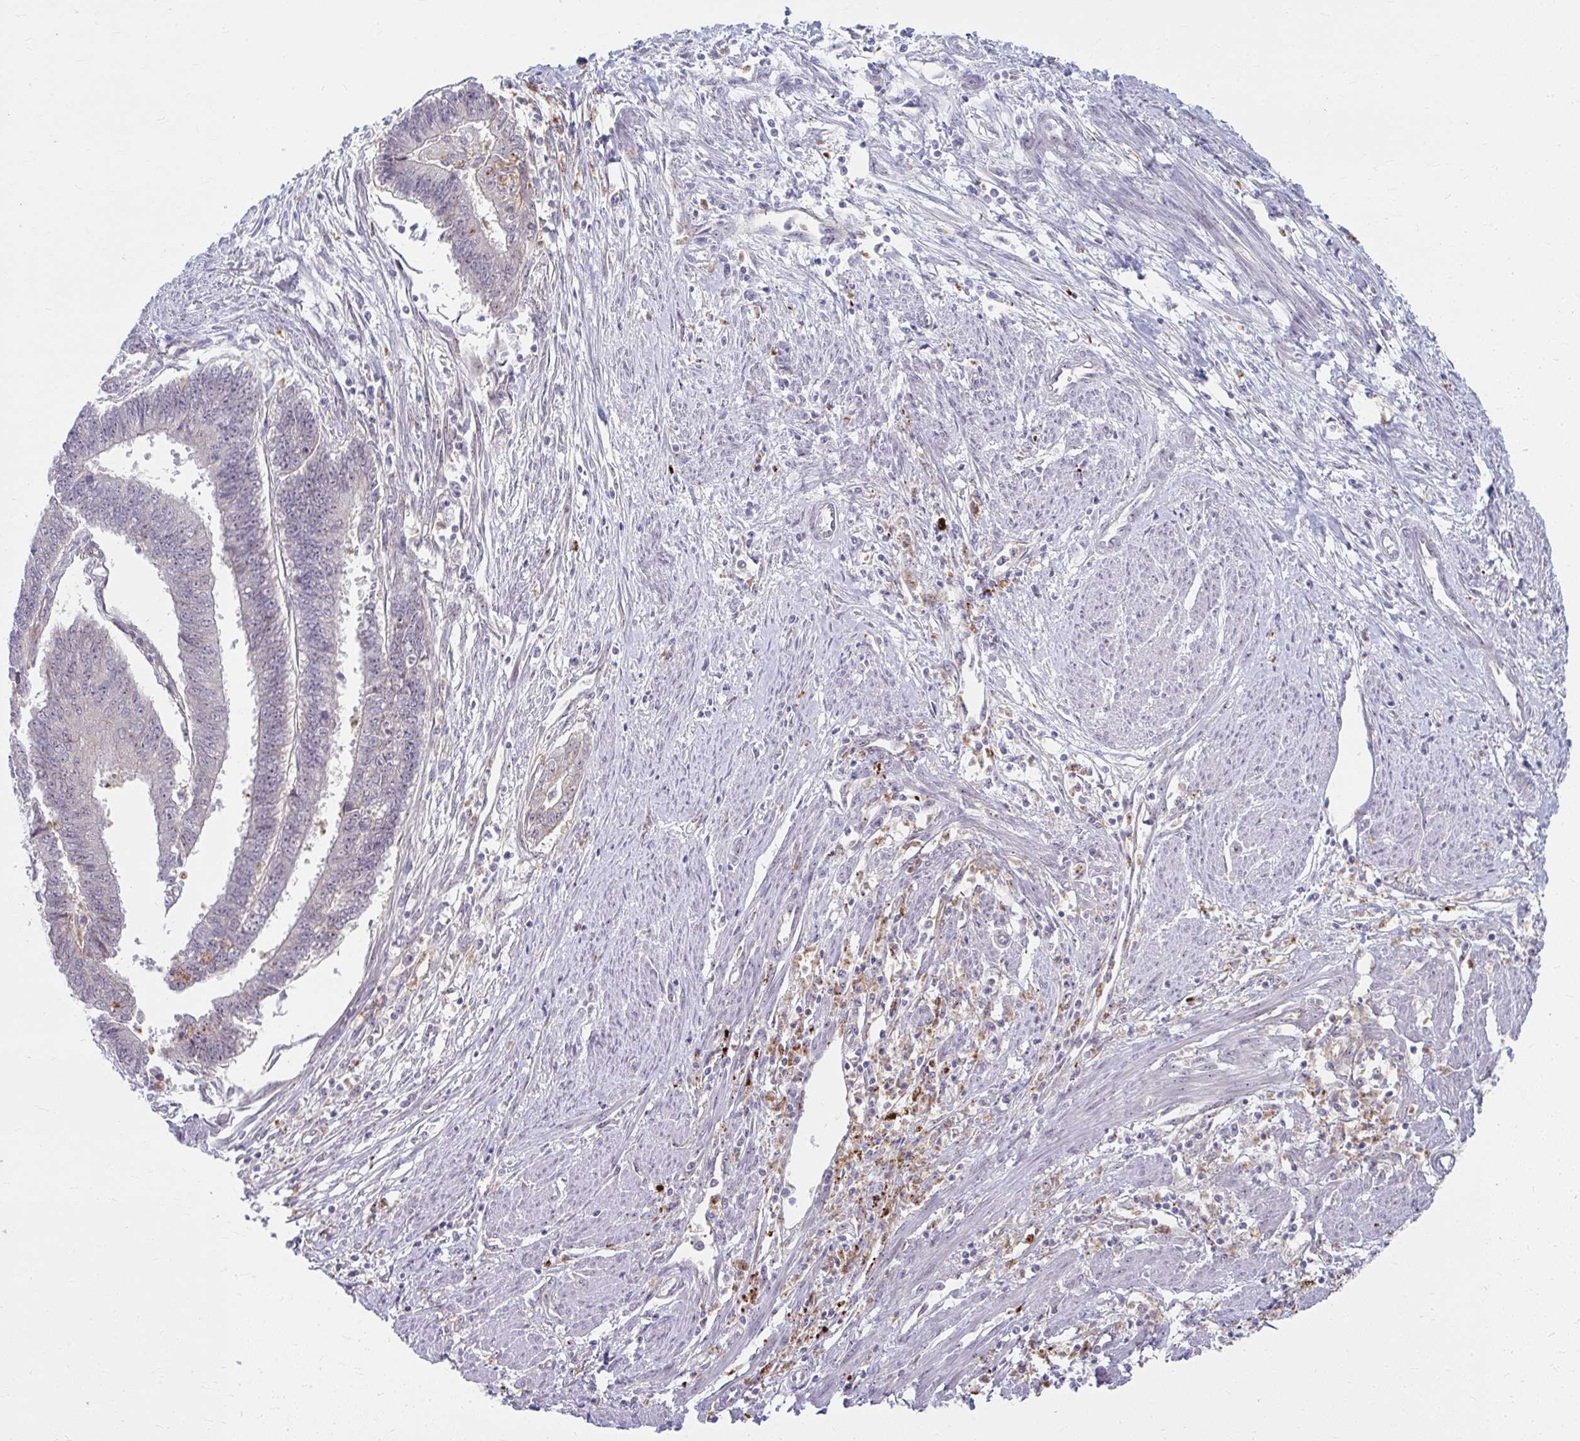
{"staining": {"intensity": "moderate", "quantity": "<25%", "location": "cytoplasmic/membranous"}, "tissue": "endometrial cancer", "cell_type": "Tumor cells", "image_type": "cancer", "snomed": [{"axis": "morphology", "description": "Adenocarcinoma, NOS"}, {"axis": "topography", "description": "Endometrium"}], "caption": "Immunohistochemistry (IHC) micrograph of neoplastic tissue: human endometrial cancer stained using immunohistochemistry (IHC) exhibits low levels of moderate protein expression localized specifically in the cytoplasmic/membranous of tumor cells, appearing as a cytoplasmic/membranous brown color.", "gene": "MUS81", "patient": {"sex": "female", "age": 73}}